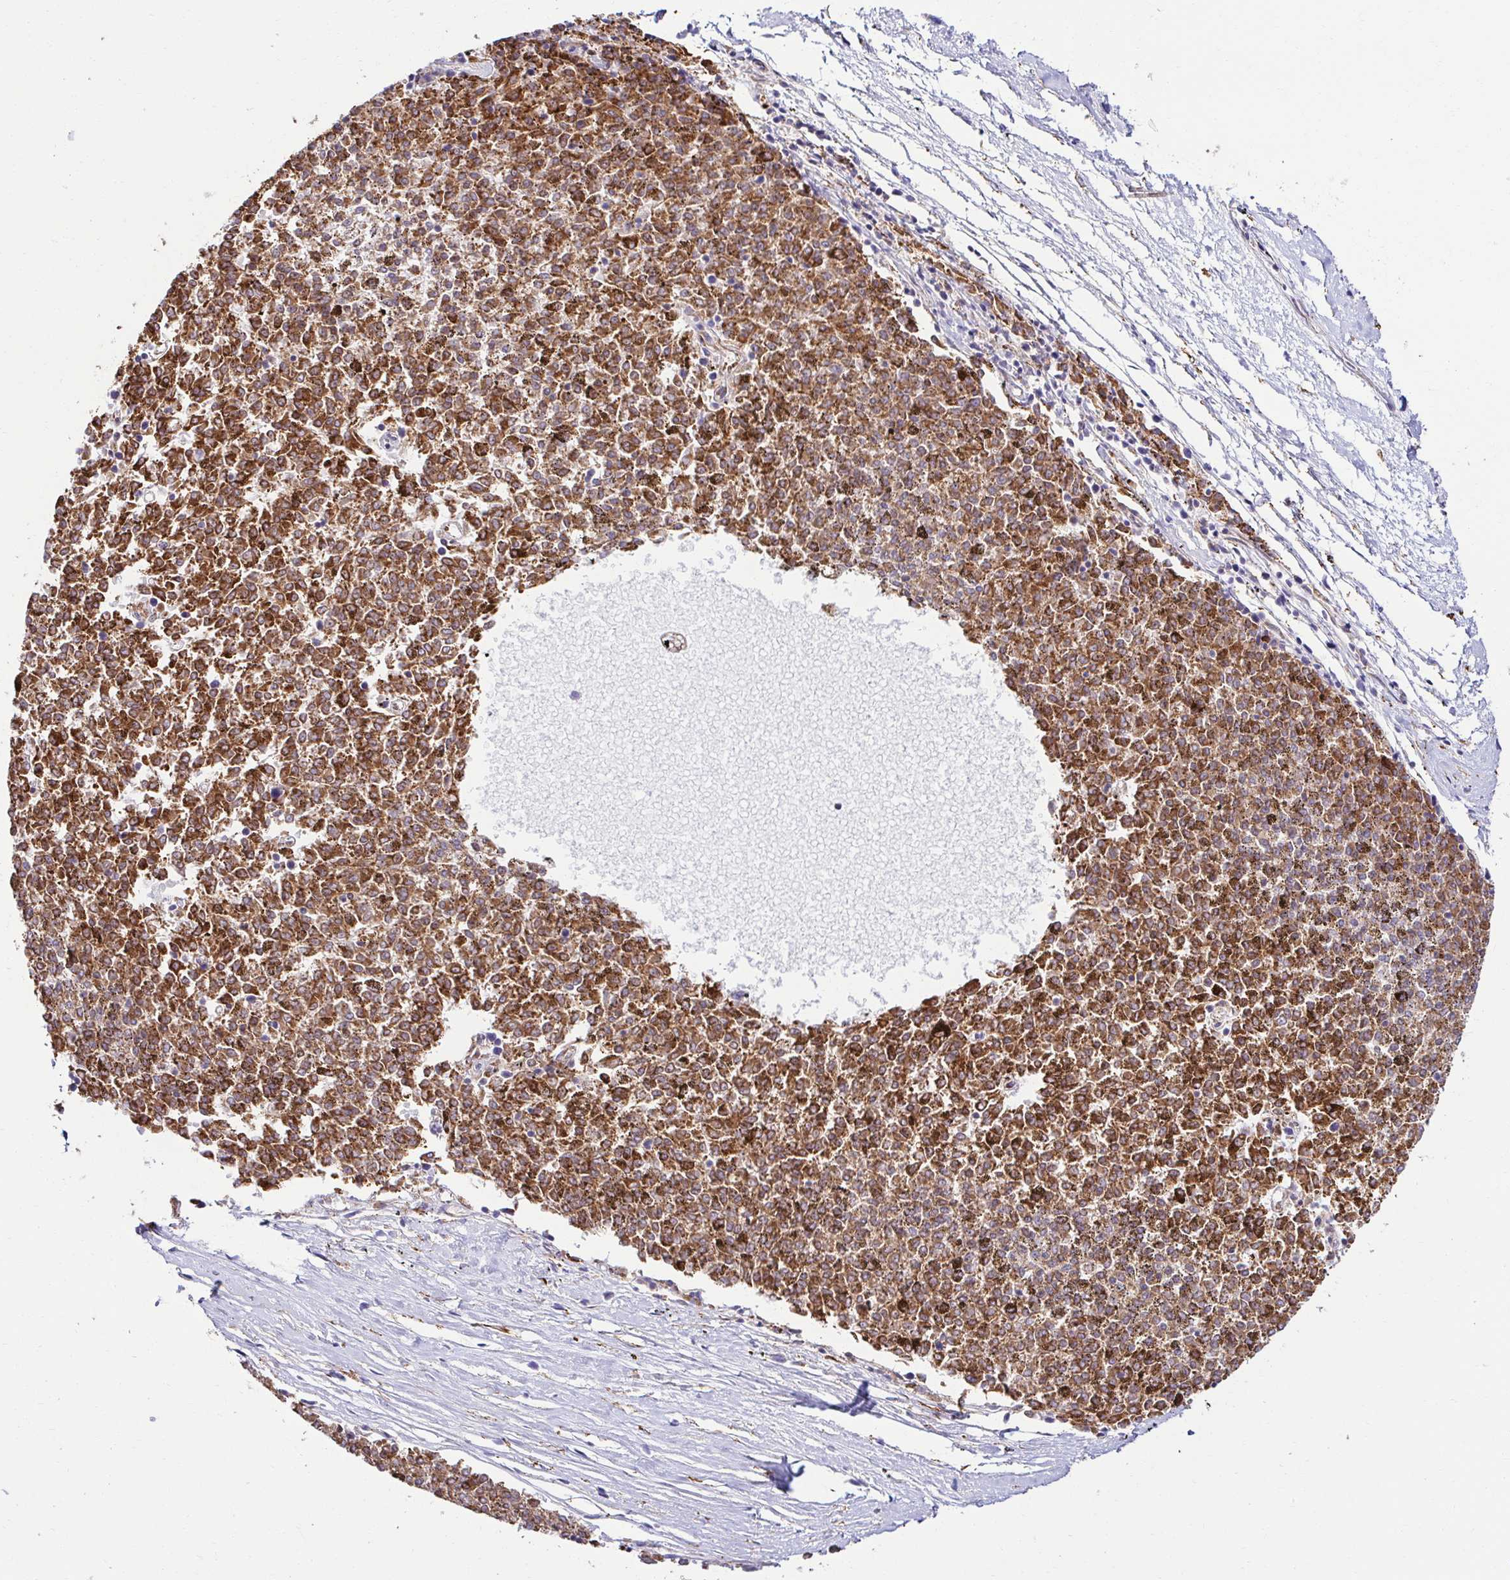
{"staining": {"intensity": "moderate", "quantity": ">75%", "location": "cytoplasmic/membranous"}, "tissue": "melanoma", "cell_type": "Tumor cells", "image_type": "cancer", "snomed": [{"axis": "morphology", "description": "Malignant melanoma, NOS"}, {"axis": "topography", "description": "Skin"}], "caption": "Protein expression analysis of human melanoma reveals moderate cytoplasmic/membranous expression in about >75% of tumor cells. (DAB IHC with brightfield microscopy, high magnification).", "gene": "HPS1", "patient": {"sex": "female", "age": 72}}